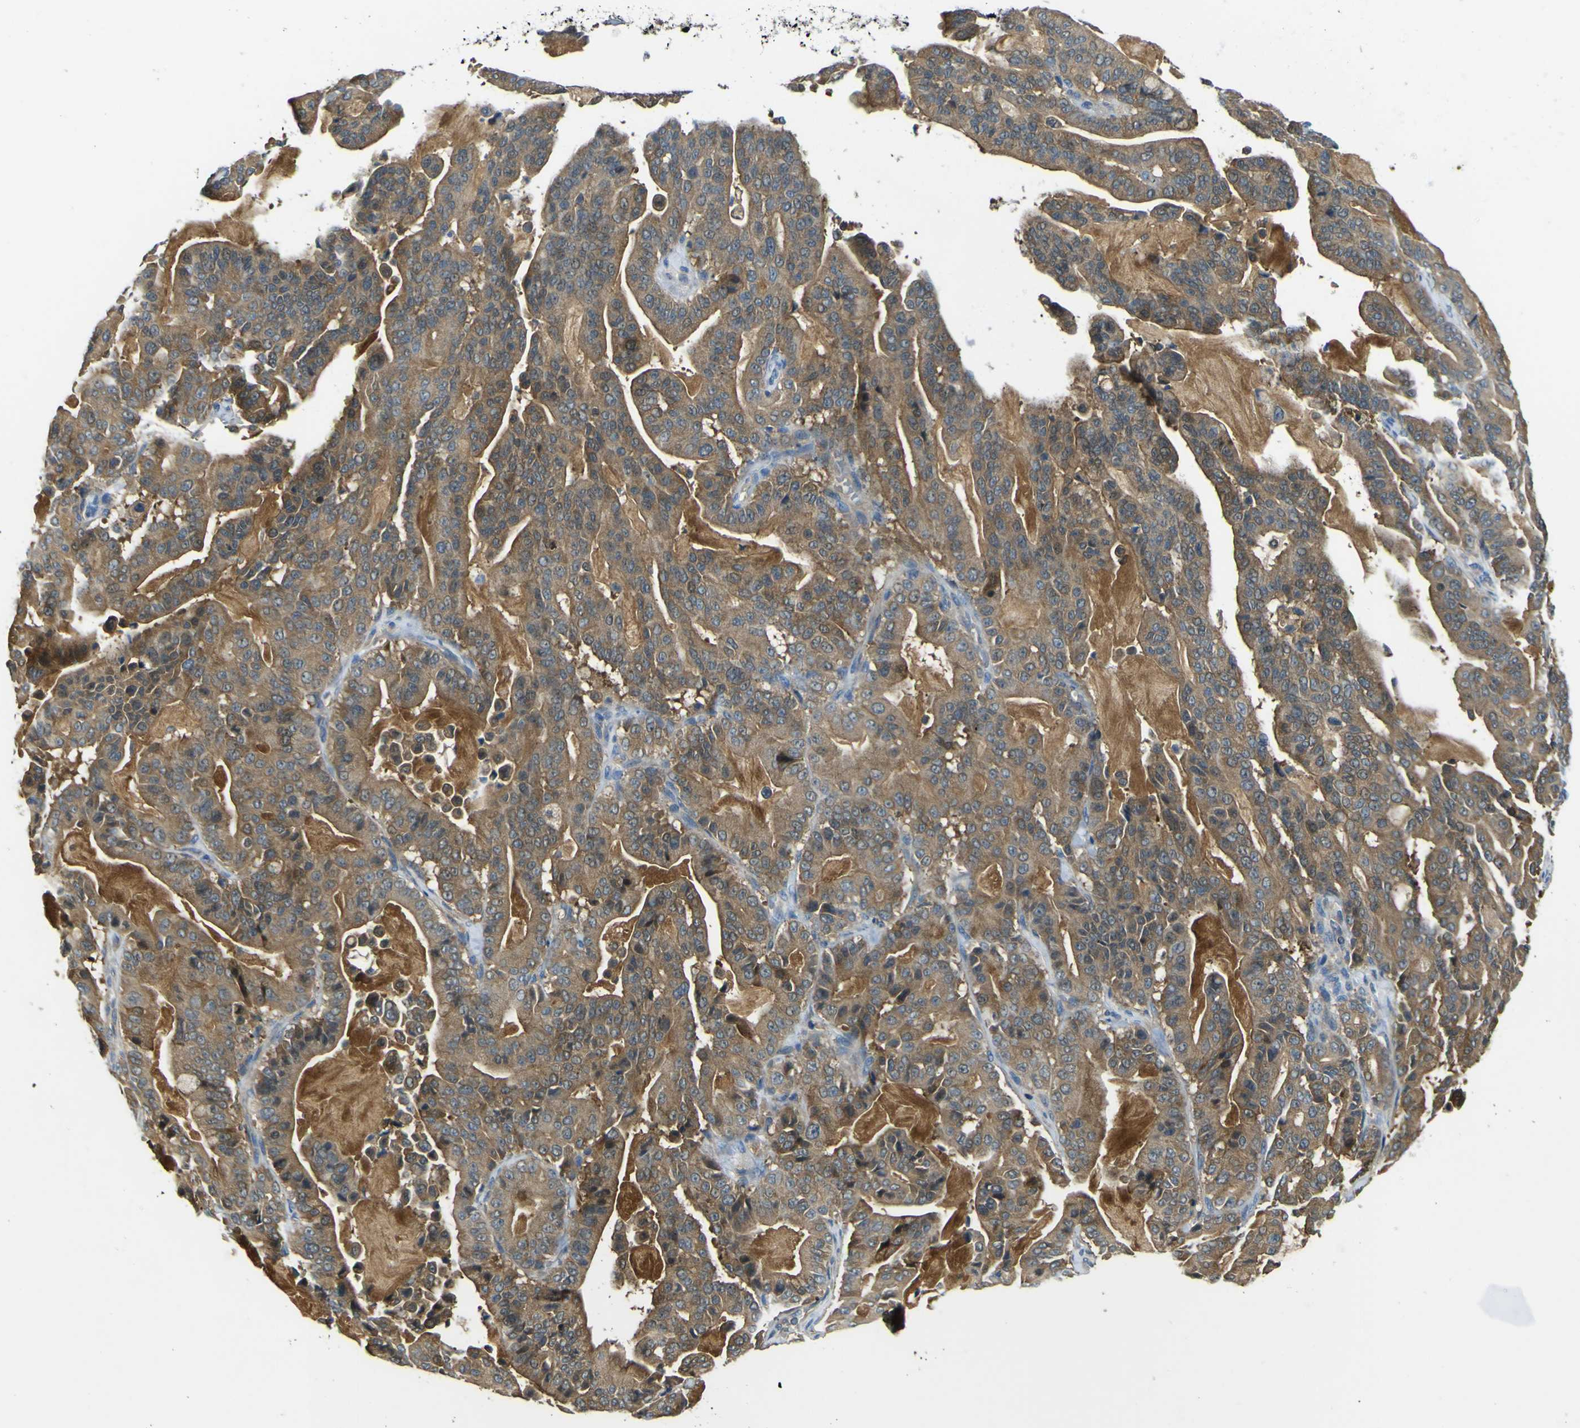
{"staining": {"intensity": "strong", "quantity": "25%-75%", "location": "cytoplasmic/membranous"}, "tissue": "pancreatic cancer", "cell_type": "Tumor cells", "image_type": "cancer", "snomed": [{"axis": "morphology", "description": "Adenocarcinoma, NOS"}, {"axis": "topography", "description": "Pancreas"}], "caption": "Immunohistochemical staining of pancreatic cancer (adenocarcinoma) reveals strong cytoplasmic/membranous protein staining in approximately 25%-75% of tumor cells. (brown staining indicates protein expression, while blue staining denotes nuclei).", "gene": "EML2", "patient": {"sex": "male", "age": 63}}